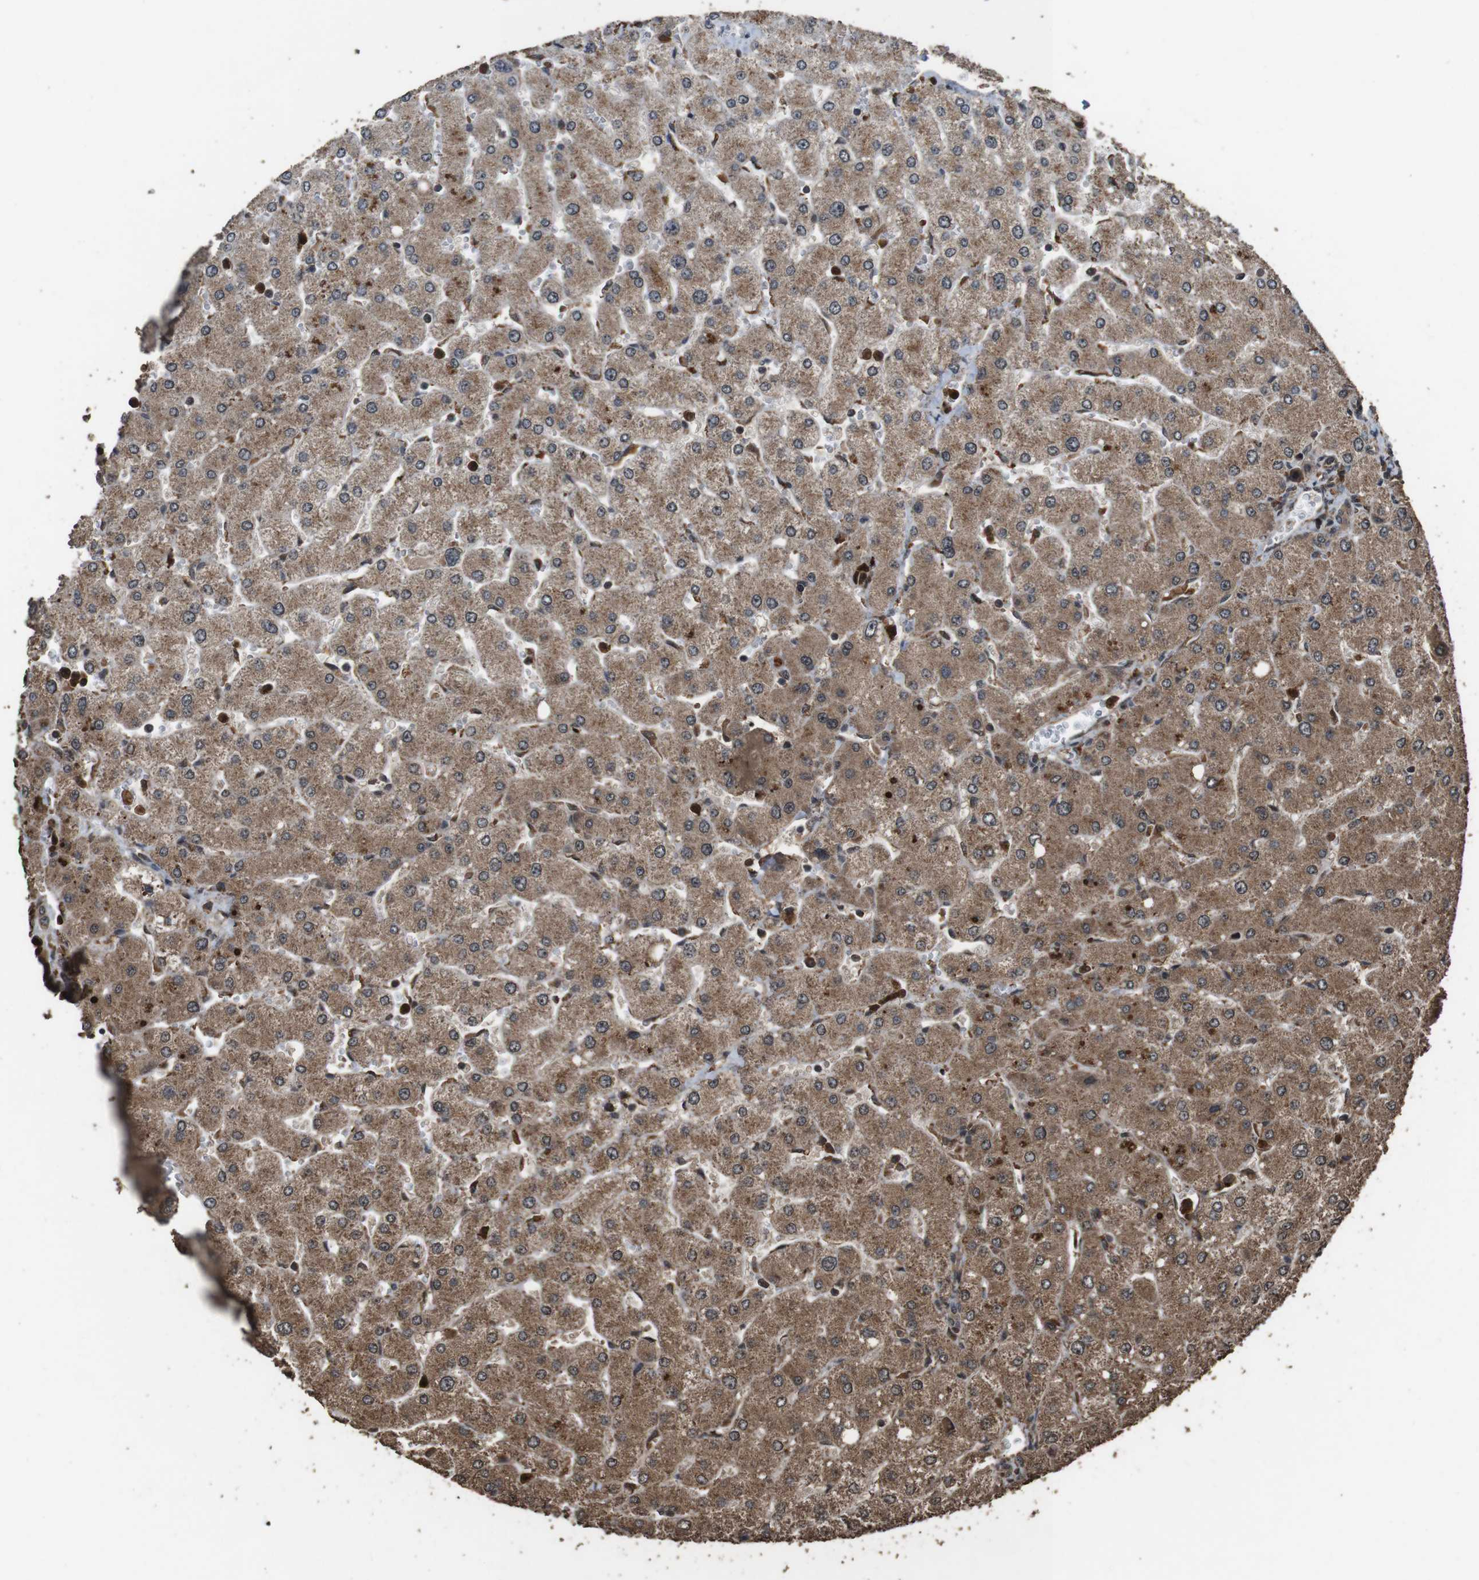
{"staining": {"intensity": "weak", "quantity": ">75%", "location": "cytoplasmic/membranous"}, "tissue": "liver", "cell_type": "Cholangiocytes", "image_type": "normal", "snomed": [{"axis": "morphology", "description": "Normal tissue, NOS"}, {"axis": "topography", "description": "Liver"}], "caption": "Brown immunohistochemical staining in unremarkable liver exhibits weak cytoplasmic/membranous staining in approximately >75% of cholangiocytes.", "gene": "RRAS2", "patient": {"sex": "male", "age": 55}}